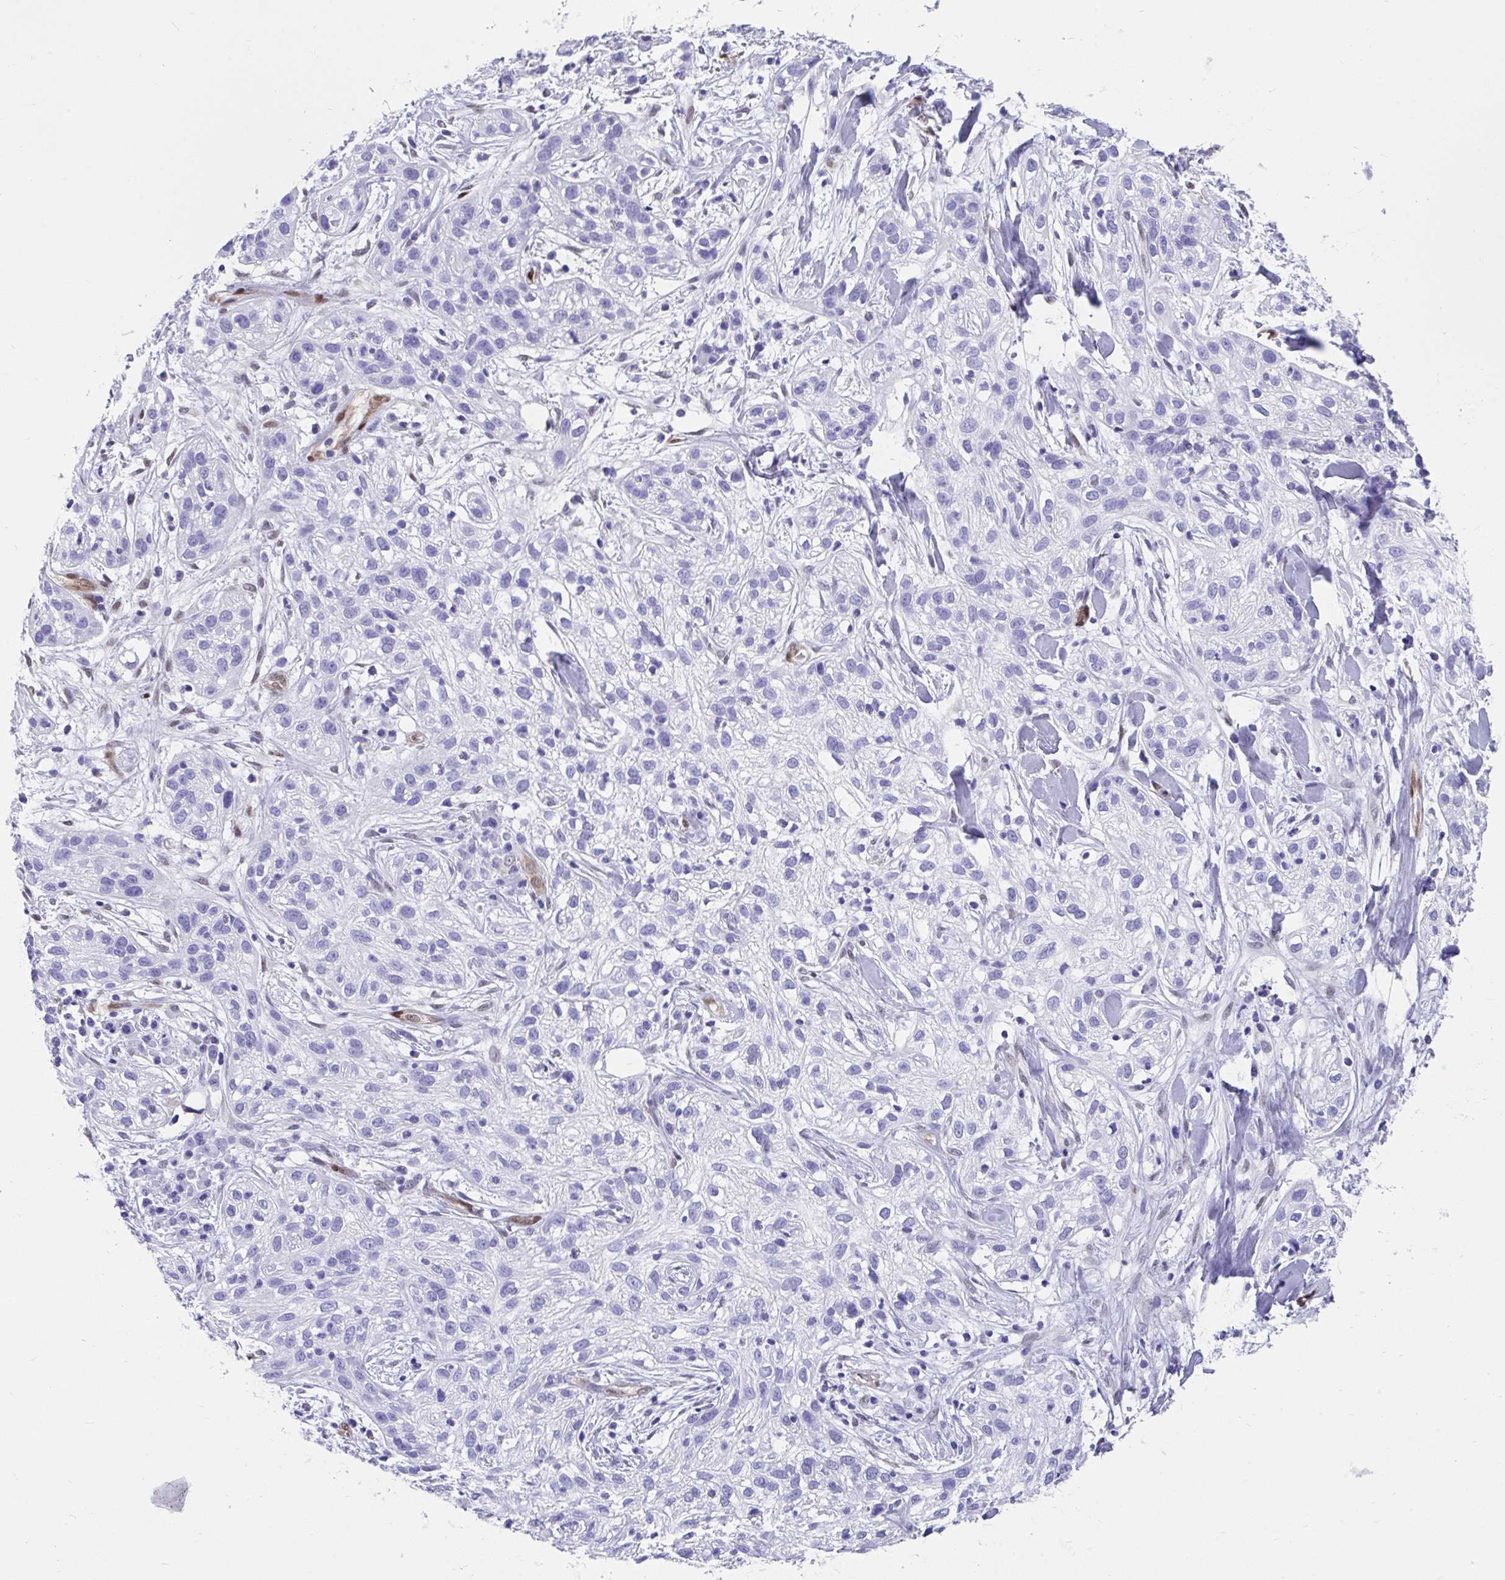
{"staining": {"intensity": "negative", "quantity": "none", "location": "none"}, "tissue": "skin cancer", "cell_type": "Tumor cells", "image_type": "cancer", "snomed": [{"axis": "morphology", "description": "Squamous cell carcinoma, NOS"}, {"axis": "topography", "description": "Skin"}], "caption": "Tumor cells are negative for brown protein staining in squamous cell carcinoma (skin).", "gene": "RBPMS", "patient": {"sex": "male", "age": 82}}